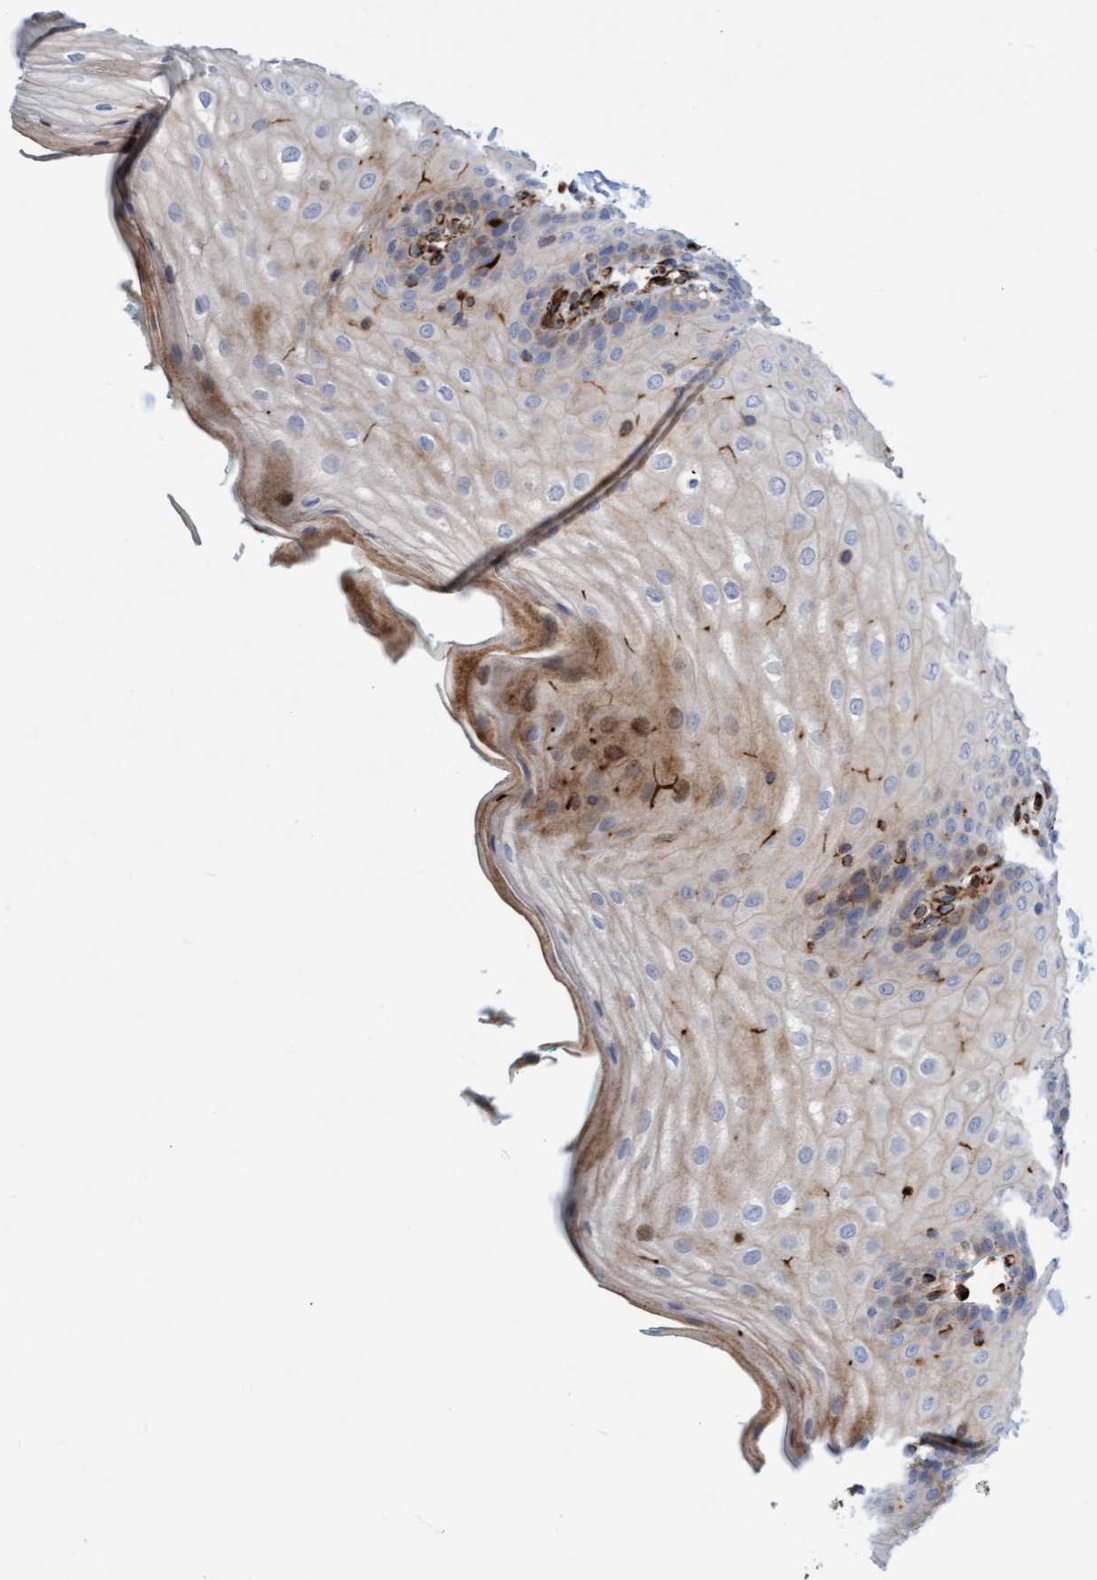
{"staining": {"intensity": "weak", "quantity": "25%-75%", "location": "cytoplasmic/membranous"}, "tissue": "oral mucosa", "cell_type": "Squamous epithelial cells", "image_type": "normal", "snomed": [{"axis": "morphology", "description": "Normal tissue, NOS"}, {"axis": "topography", "description": "Skin"}, {"axis": "topography", "description": "Oral tissue"}], "caption": "Immunohistochemistry of unremarkable oral mucosa reveals low levels of weak cytoplasmic/membranous positivity in about 25%-75% of squamous epithelial cells.", "gene": "POLG2", "patient": {"sex": "male", "age": 84}}